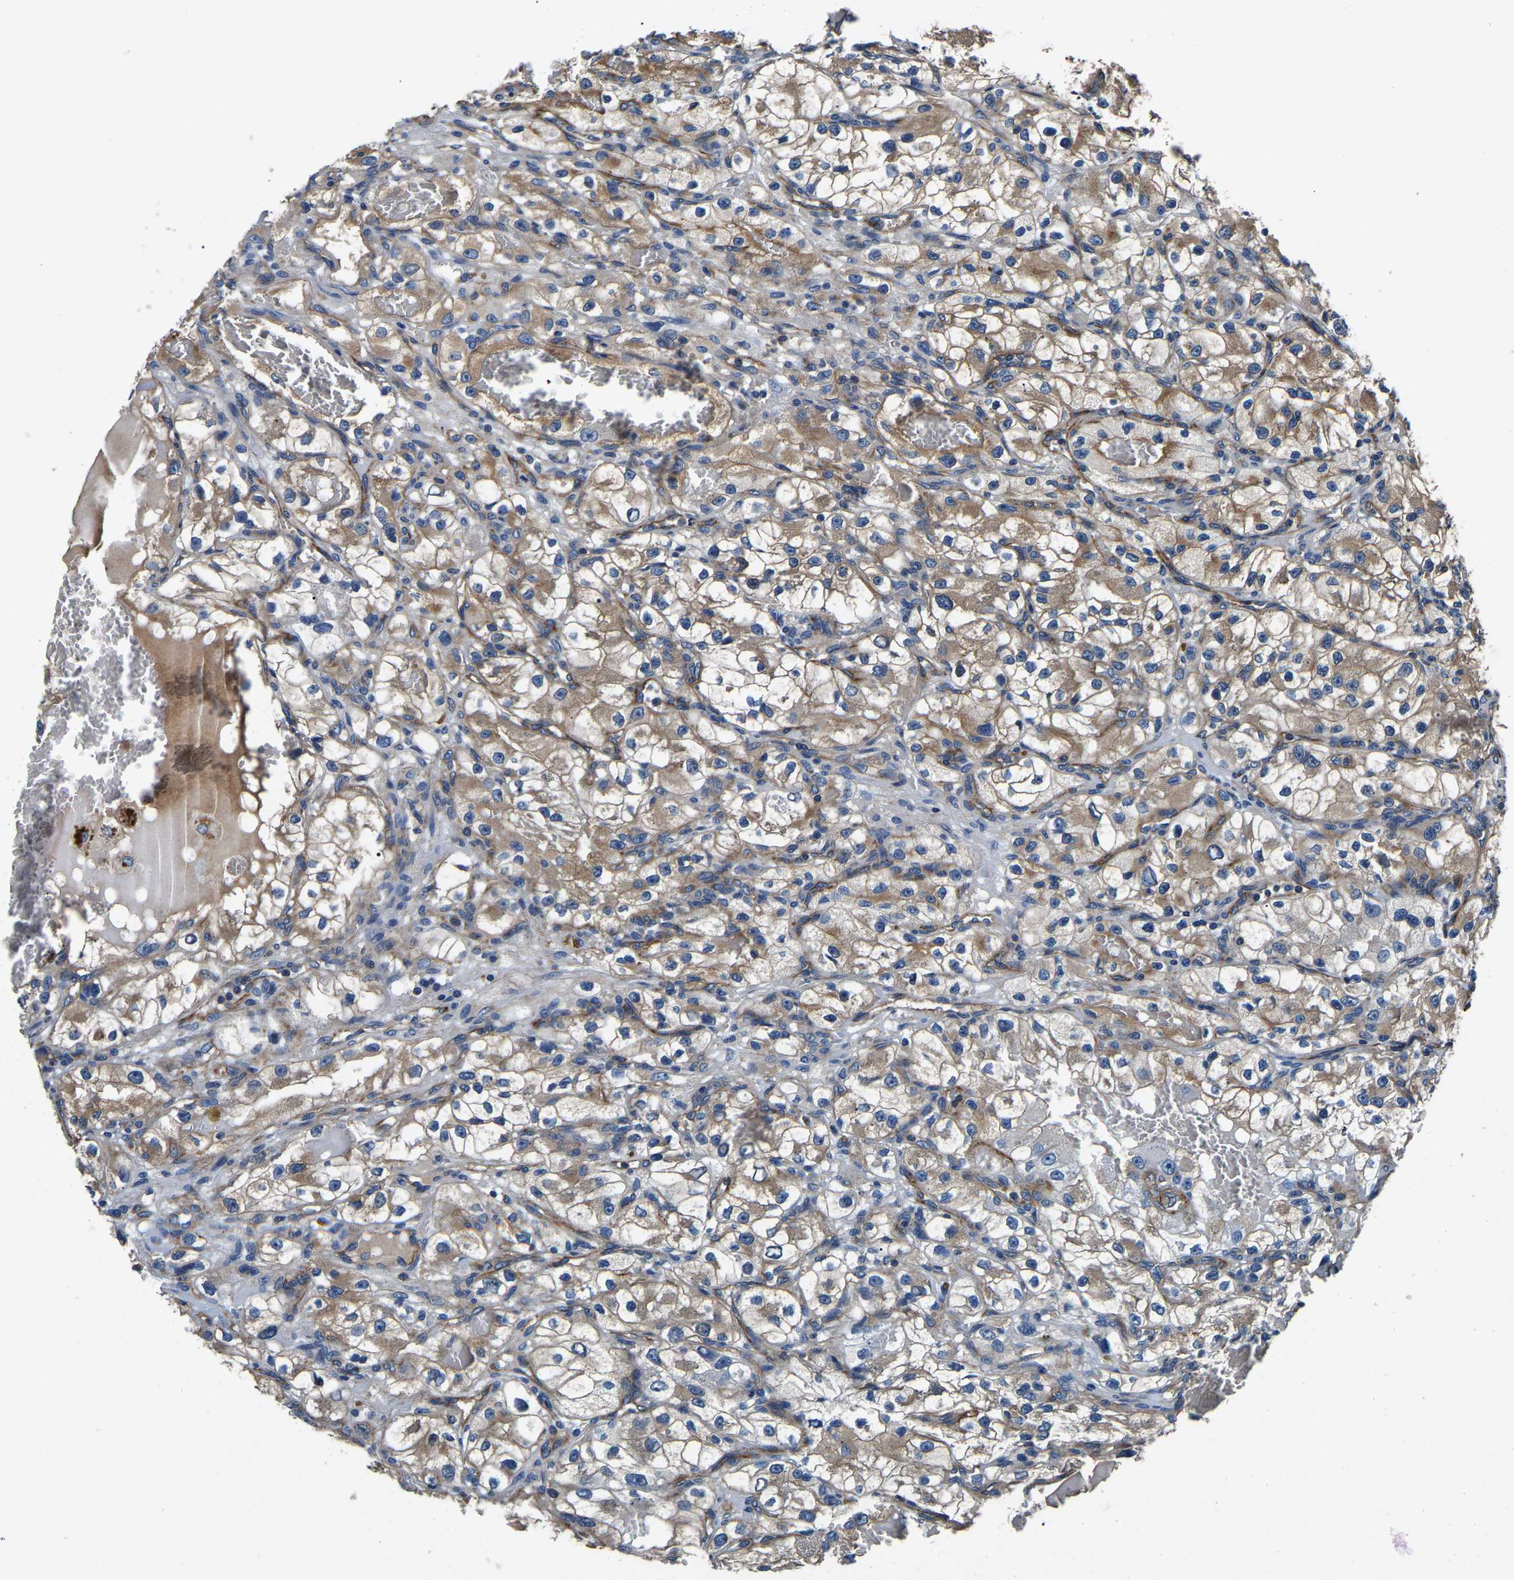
{"staining": {"intensity": "moderate", "quantity": ">75%", "location": "cytoplasmic/membranous"}, "tissue": "renal cancer", "cell_type": "Tumor cells", "image_type": "cancer", "snomed": [{"axis": "morphology", "description": "Adenocarcinoma, NOS"}, {"axis": "topography", "description": "Kidney"}], "caption": "Brown immunohistochemical staining in renal cancer shows moderate cytoplasmic/membranous staining in about >75% of tumor cells.", "gene": "SH3GLB1", "patient": {"sex": "female", "age": 57}}